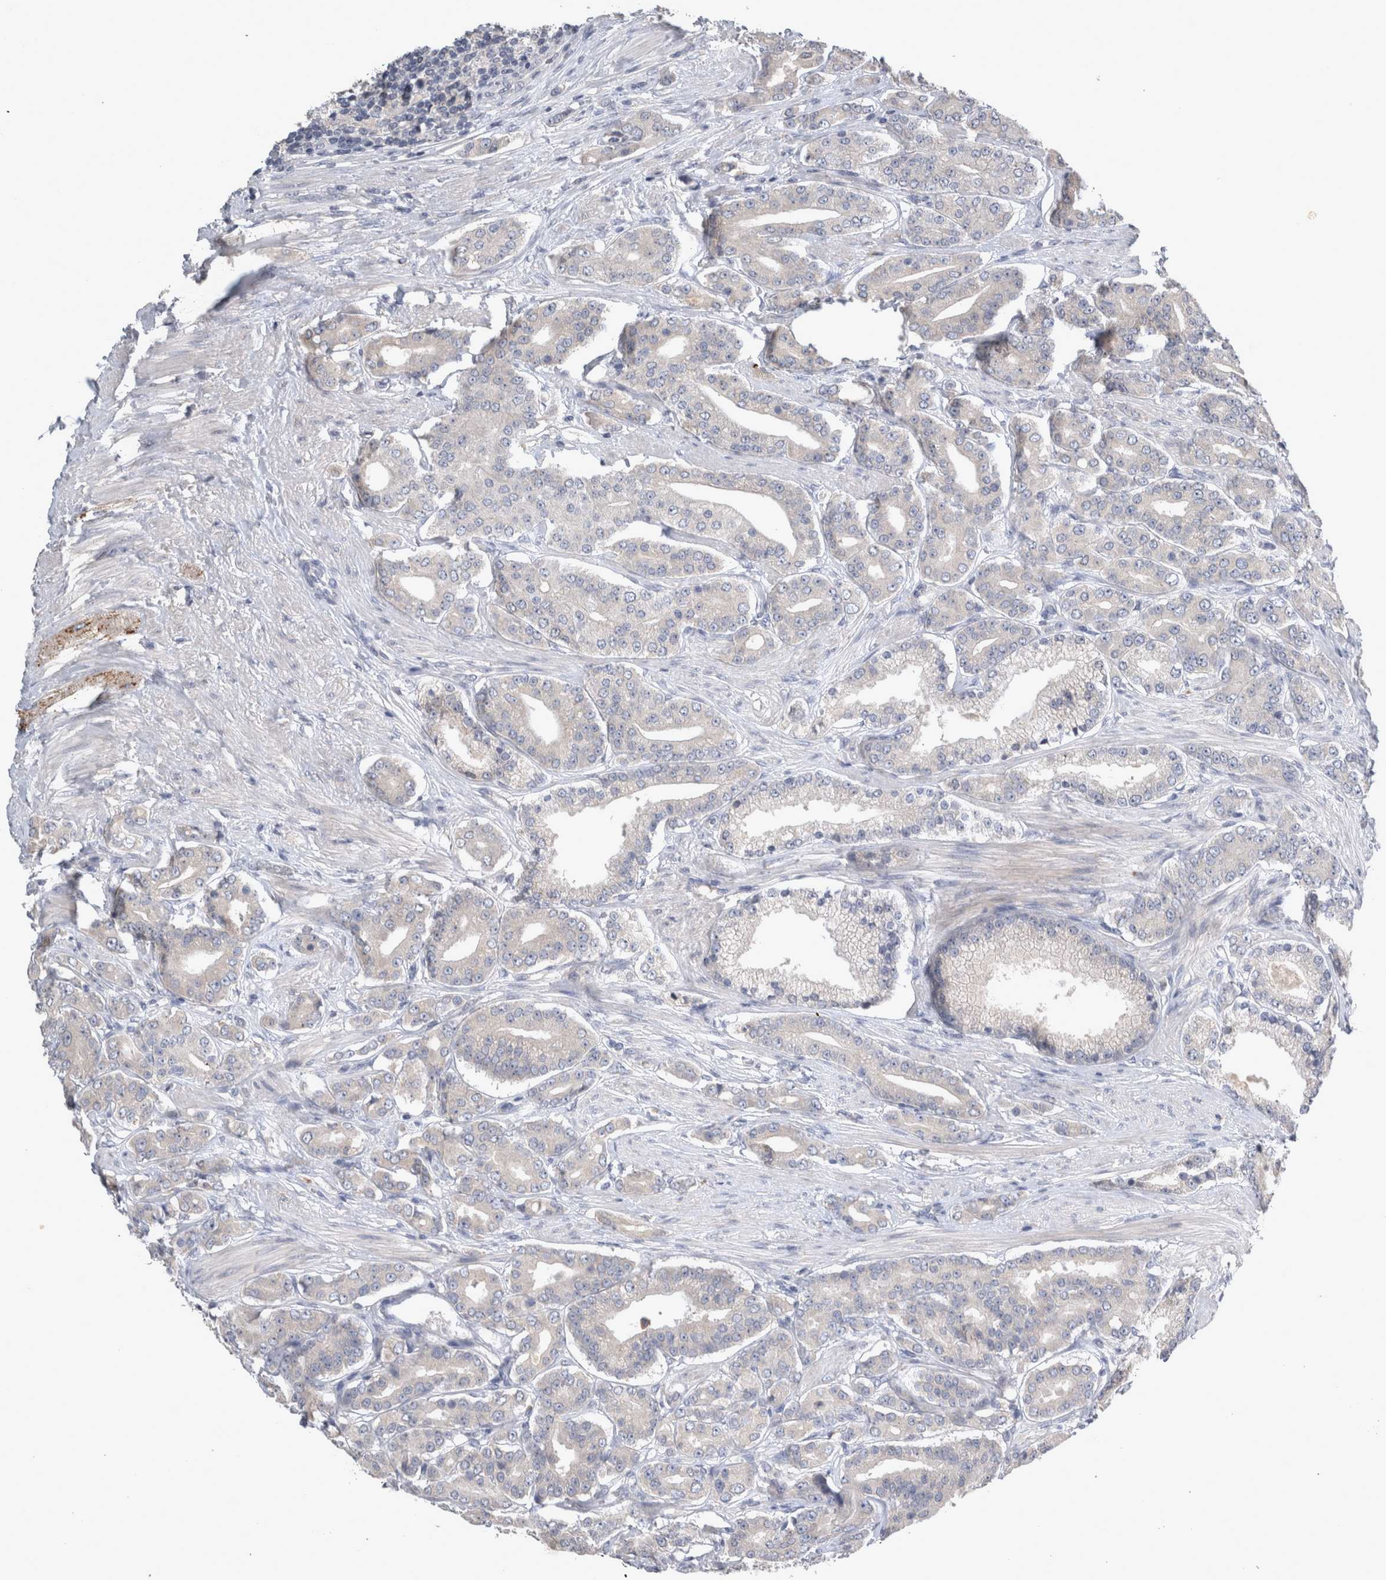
{"staining": {"intensity": "negative", "quantity": "none", "location": "none"}, "tissue": "prostate cancer", "cell_type": "Tumor cells", "image_type": "cancer", "snomed": [{"axis": "morphology", "description": "Adenocarcinoma, High grade"}, {"axis": "topography", "description": "Prostate"}], "caption": "Tumor cells show no significant expression in prostate cancer (high-grade adenocarcinoma).", "gene": "SLC22A11", "patient": {"sex": "male", "age": 71}}